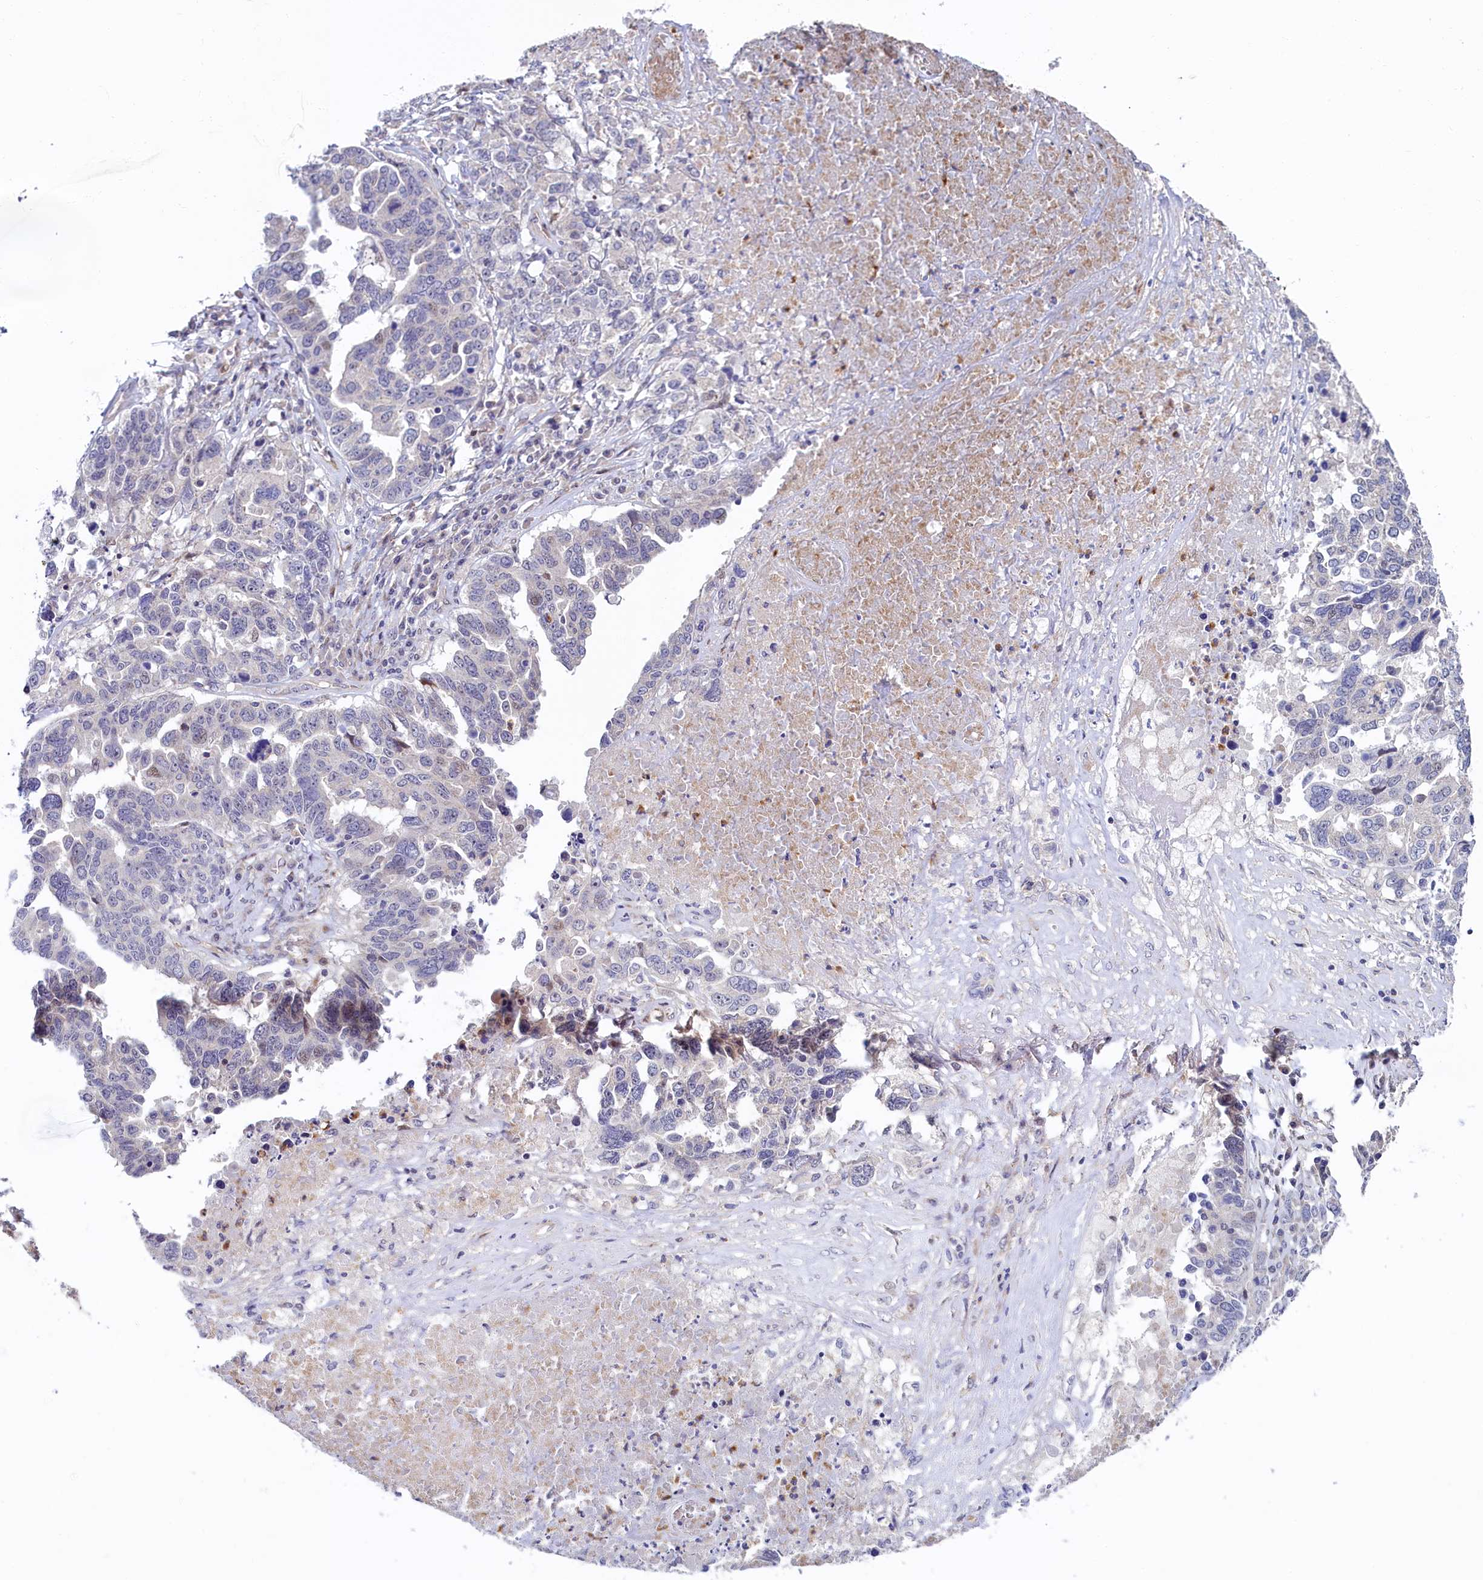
{"staining": {"intensity": "negative", "quantity": "none", "location": "none"}, "tissue": "ovarian cancer", "cell_type": "Tumor cells", "image_type": "cancer", "snomed": [{"axis": "morphology", "description": "Carcinoma, endometroid"}, {"axis": "topography", "description": "Ovary"}], "caption": "Immunohistochemistry (IHC) photomicrograph of ovarian endometroid carcinoma stained for a protein (brown), which demonstrates no staining in tumor cells. (Immunohistochemistry, brightfield microscopy, high magnification).", "gene": "PIK3C3", "patient": {"sex": "female", "age": 62}}